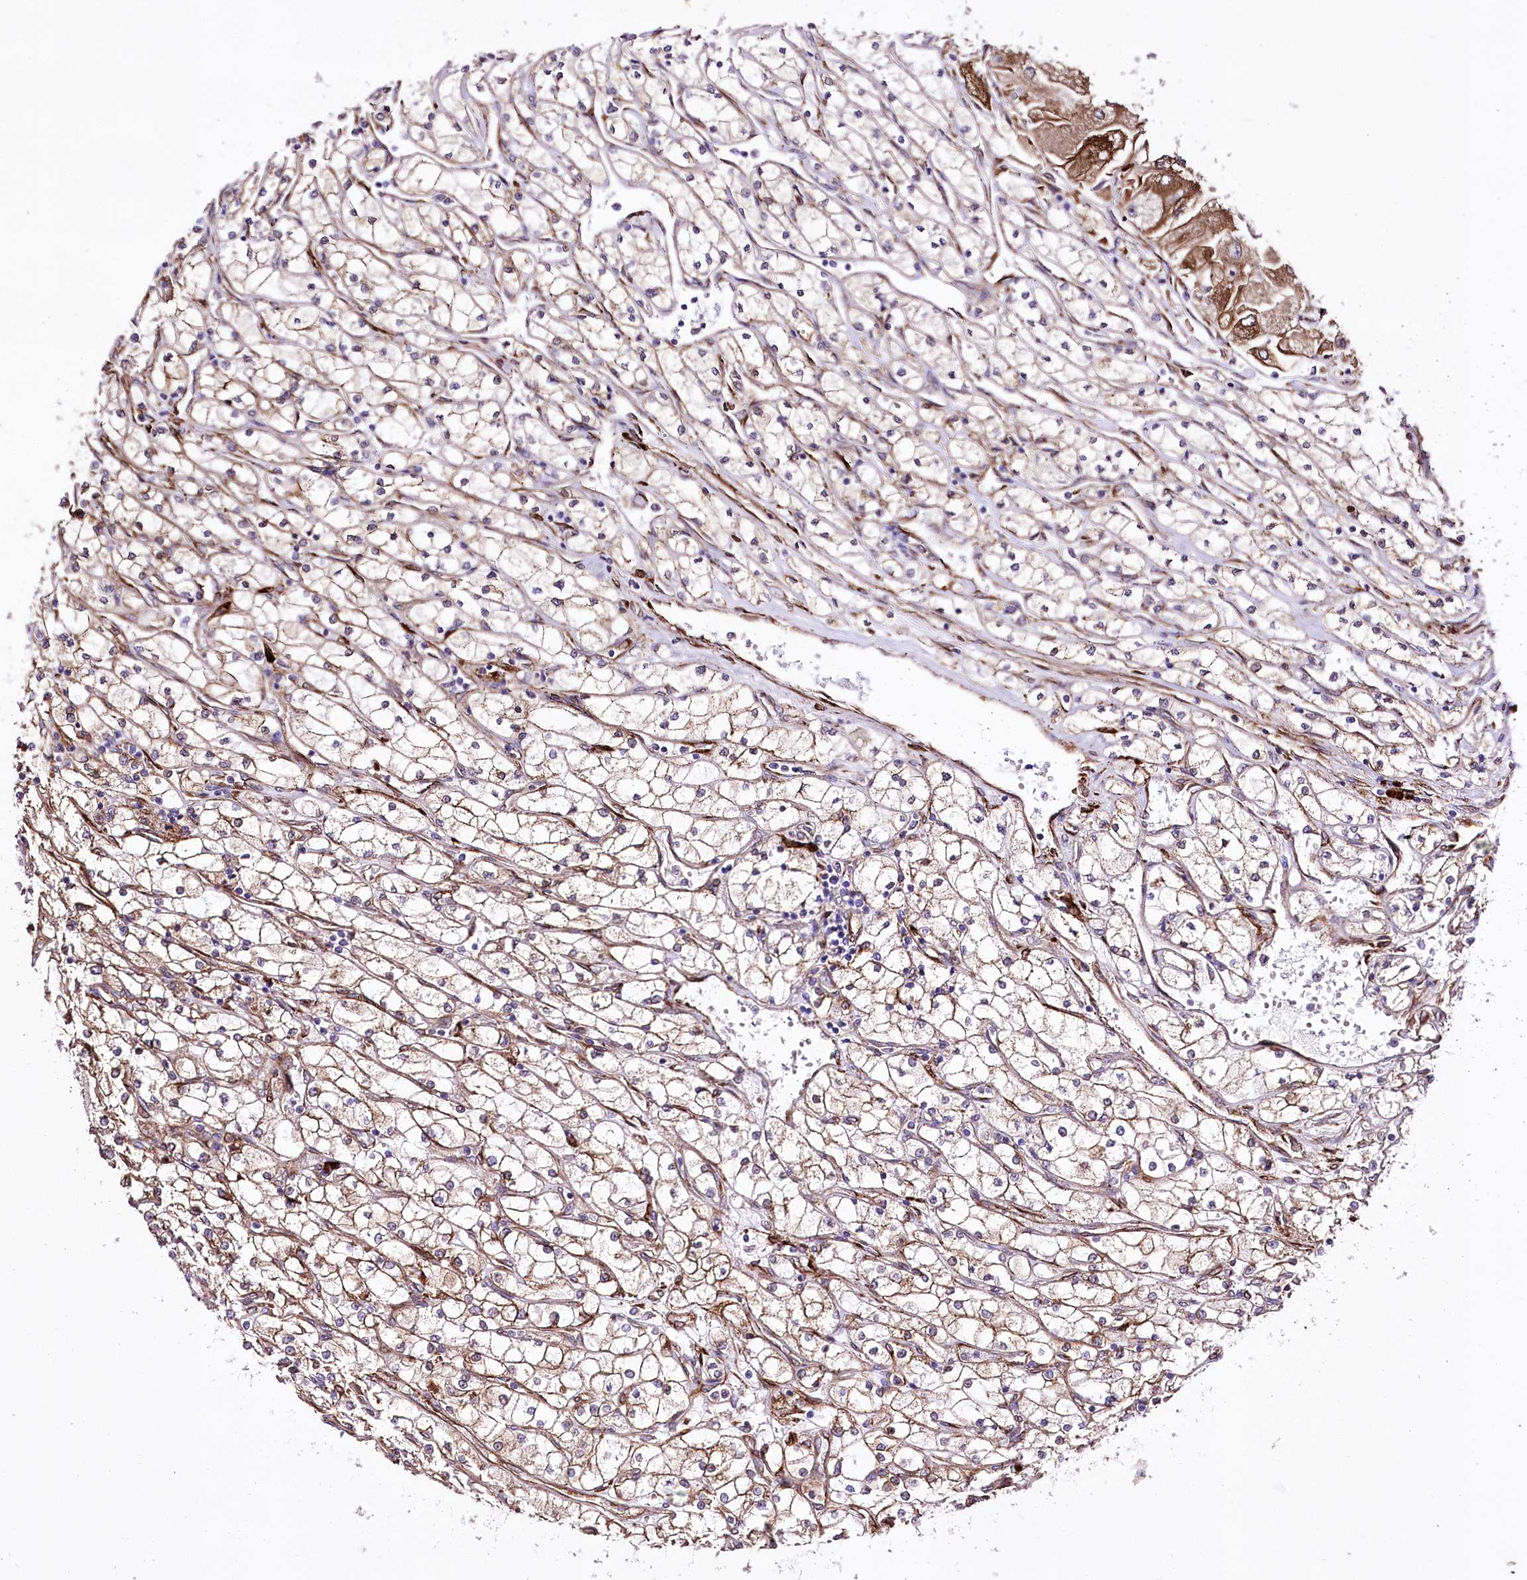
{"staining": {"intensity": "weak", "quantity": ">75%", "location": "cytoplasmic/membranous"}, "tissue": "renal cancer", "cell_type": "Tumor cells", "image_type": "cancer", "snomed": [{"axis": "morphology", "description": "Adenocarcinoma, NOS"}, {"axis": "topography", "description": "Kidney"}], "caption": "Brown immunohistochemical staining in renal adenocarcinoma shows weak cytoplasmic/membranous expression in approximately >75% of tumor cells.", "gene": "WWC1", "patient": {"sex": "male", "age": 80}}